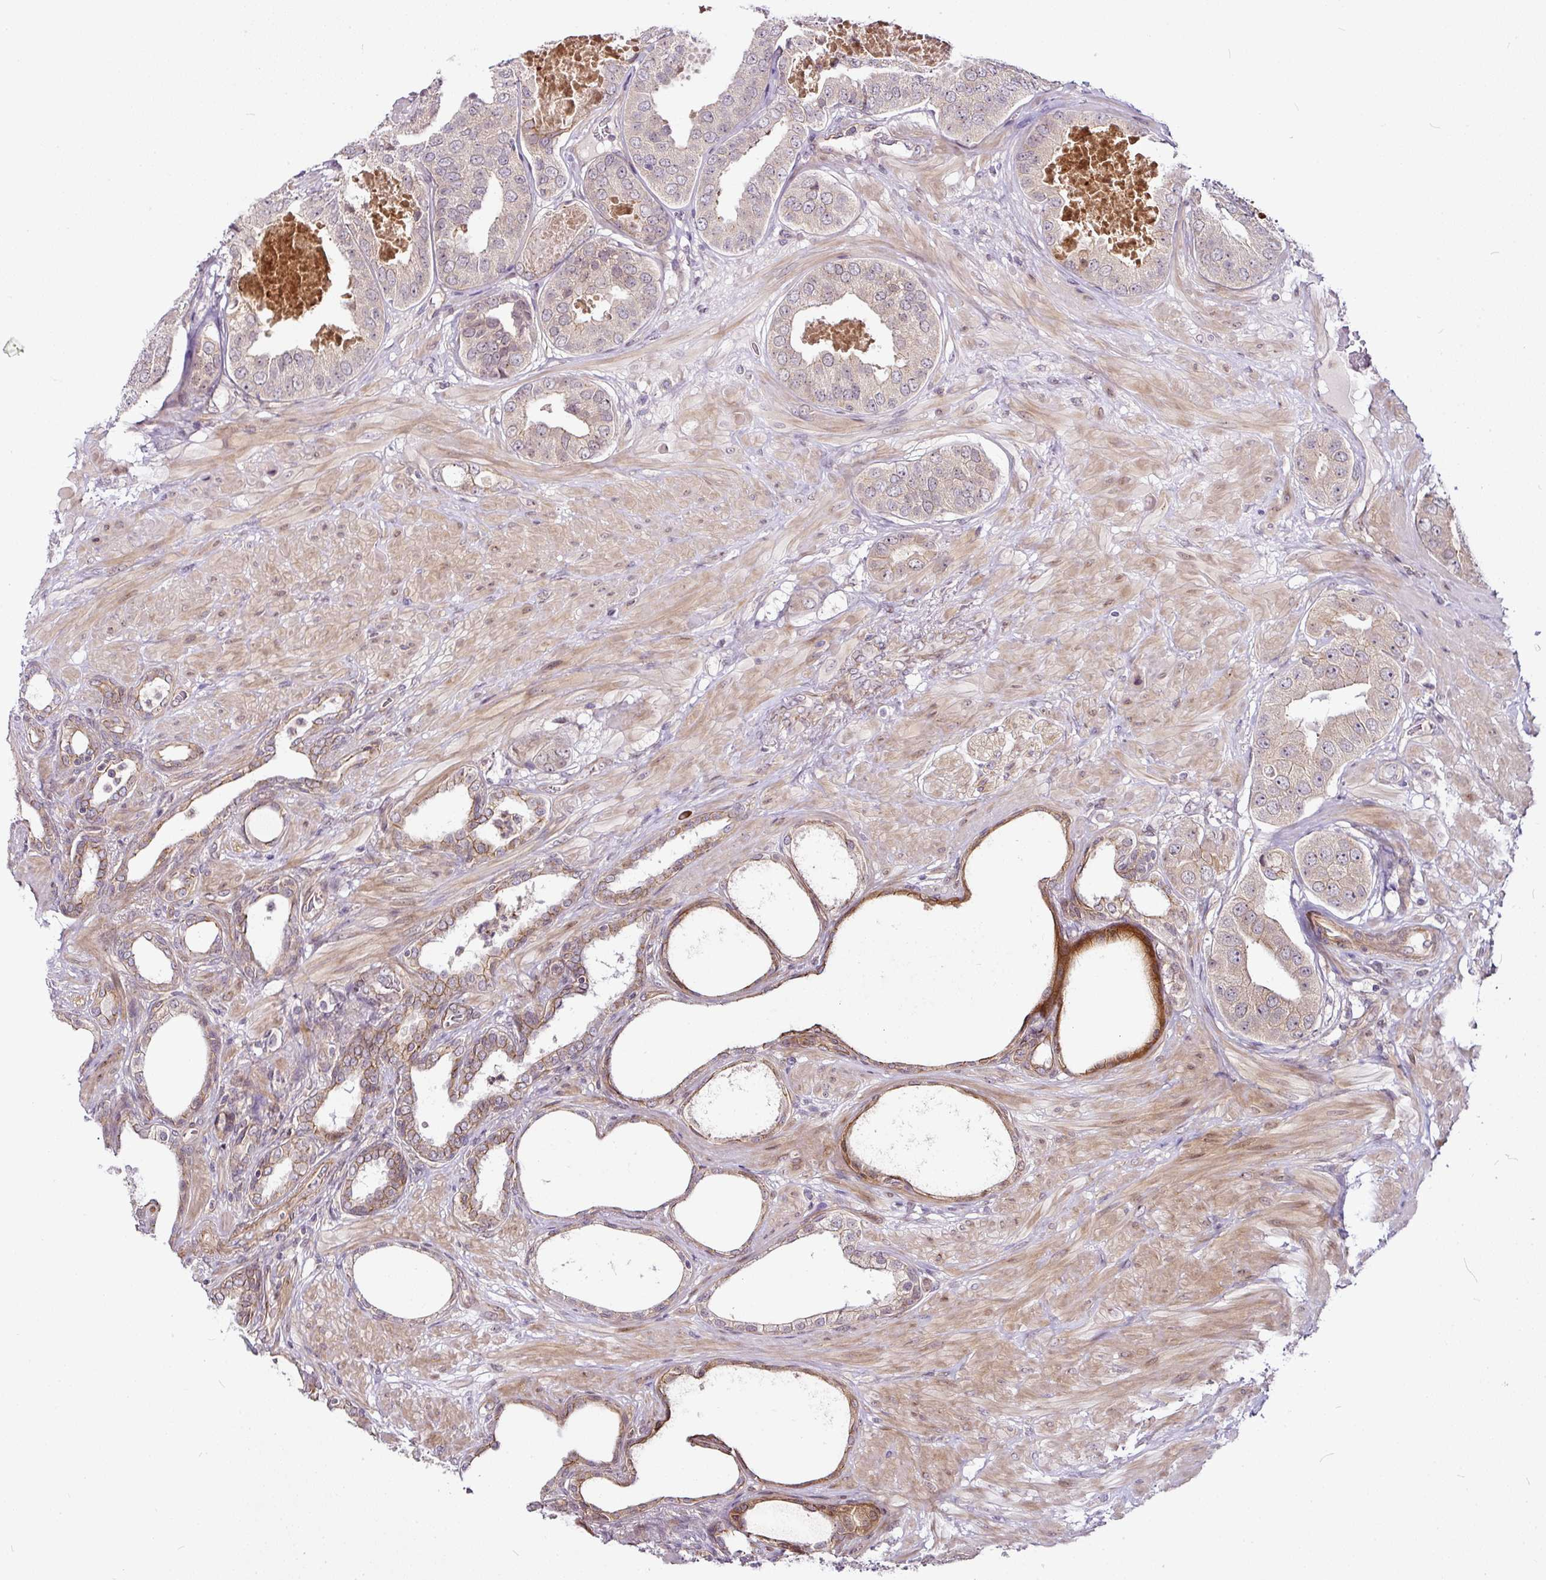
{"staining": {"intensity": "weak", "quantity": "<25%", "location": "cytoplasmic/membranous"}, "tissue": "prostate cancer", "cell_type": "Tumor cells", "image_type": "cancer", "snomed": [{"axis": "morphology", "description": "Adenocarcinoma, High grade"}, {"axis": "topography", "description": "Prostate"}], "caption": "Immunohistochemistry micrograph of neoplastic tissue: prostate cancer stained with DAB (3,3'-diaminobenzidine) displays no significant protein positivity in tumor cells.", "gene": "DCAF13", "patient": {"sex": "male", "age": 63}}